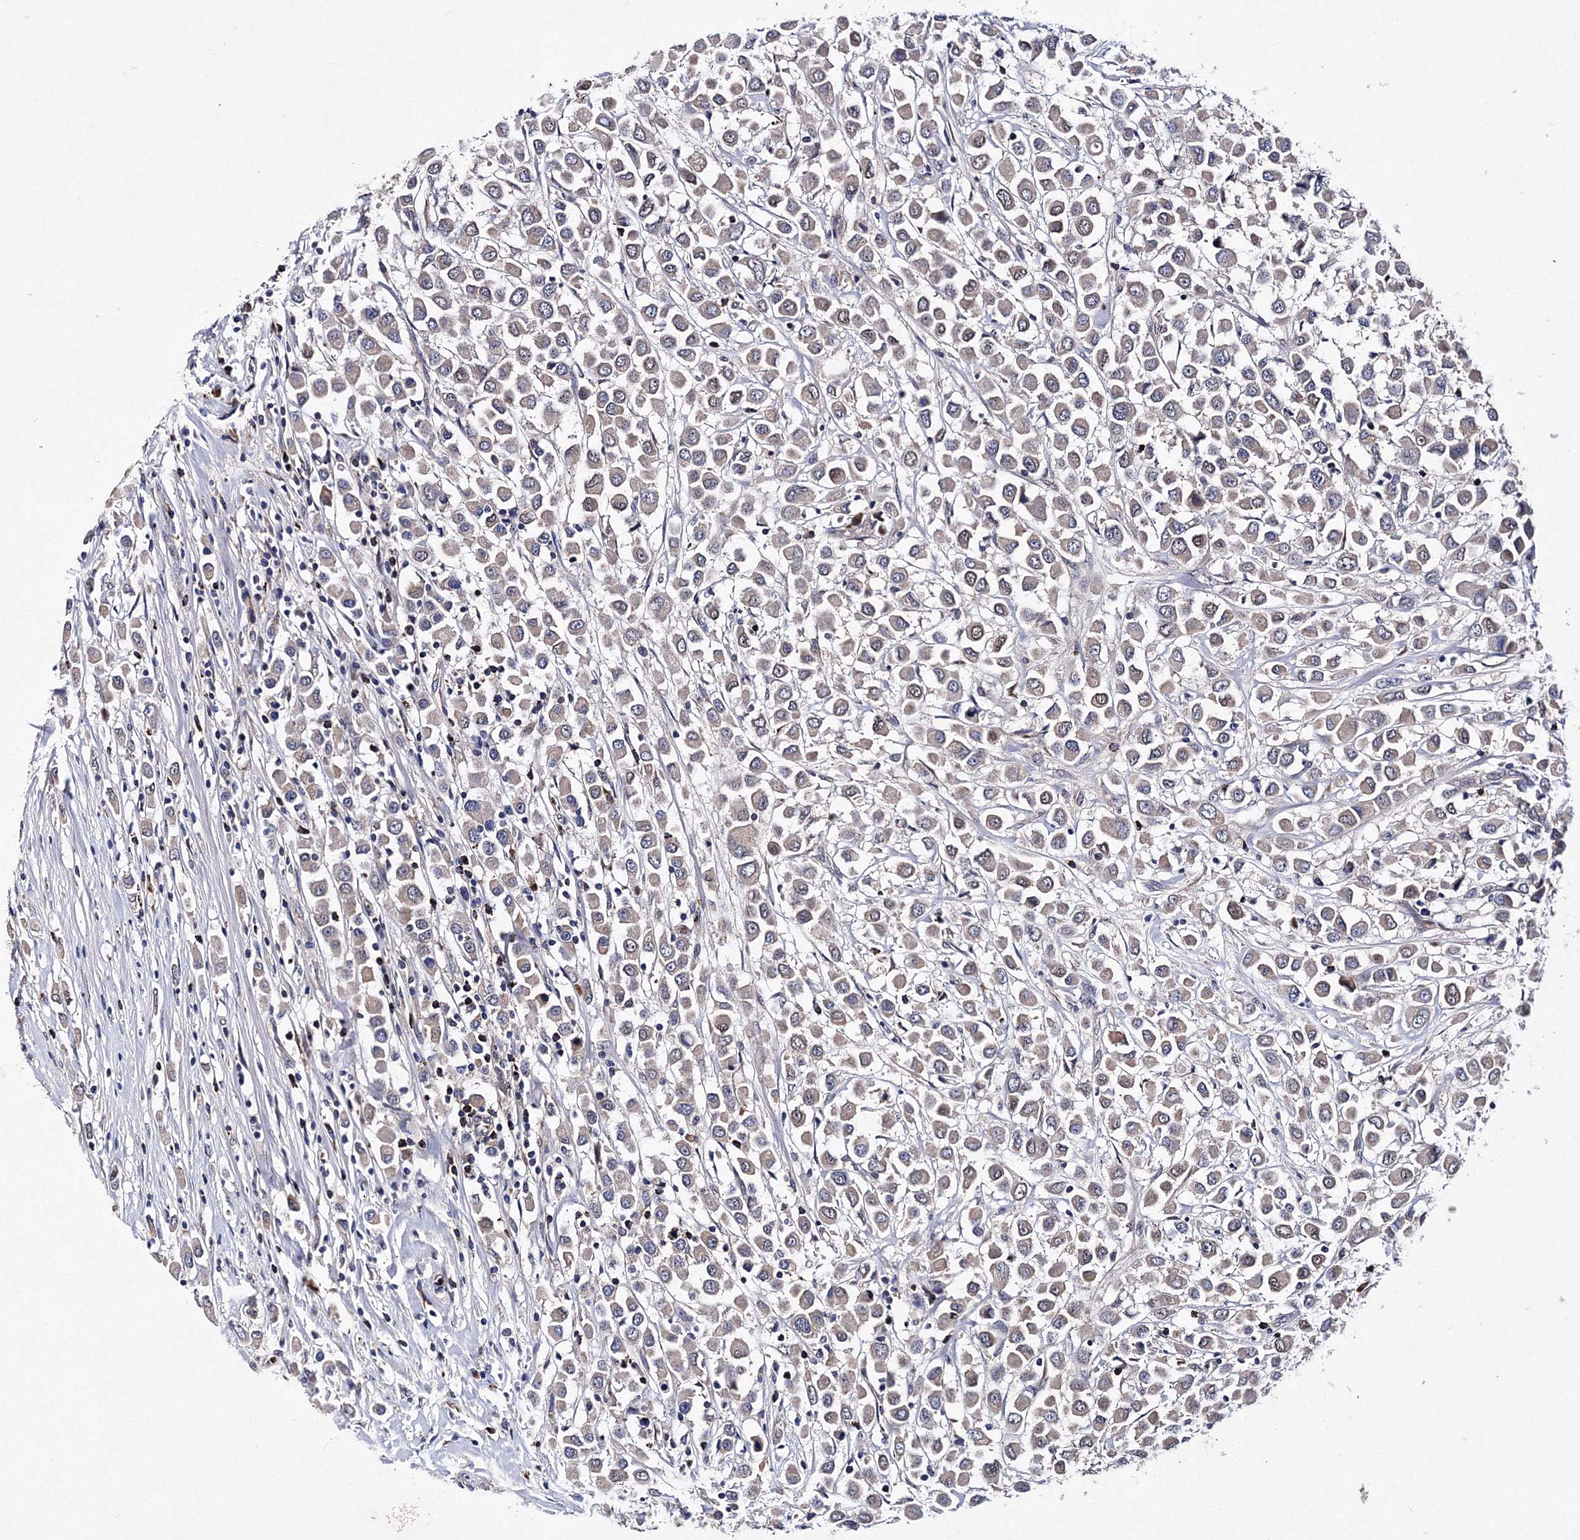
{"staining": {"intensity": "weak", "quantity": ">75%", "location": "cytoplasmic/membranous"}, "tissue": "breast cancer", "cell_type": "Tumor cells", "image_type": "cancer", "snomed": [{"axis": "morphology", "description": "Duct carcinoma"}, {"axis": "topography", "description": "Breast"}], "caption": "IHC of breast invasive ductal carcinoma exhibits low levels of weak cytoplasmic/membranous positivity in approximately >75% of tumor cells.", "gene": "PHYKPL", "patient": {"sex": "female", "age": 61}}